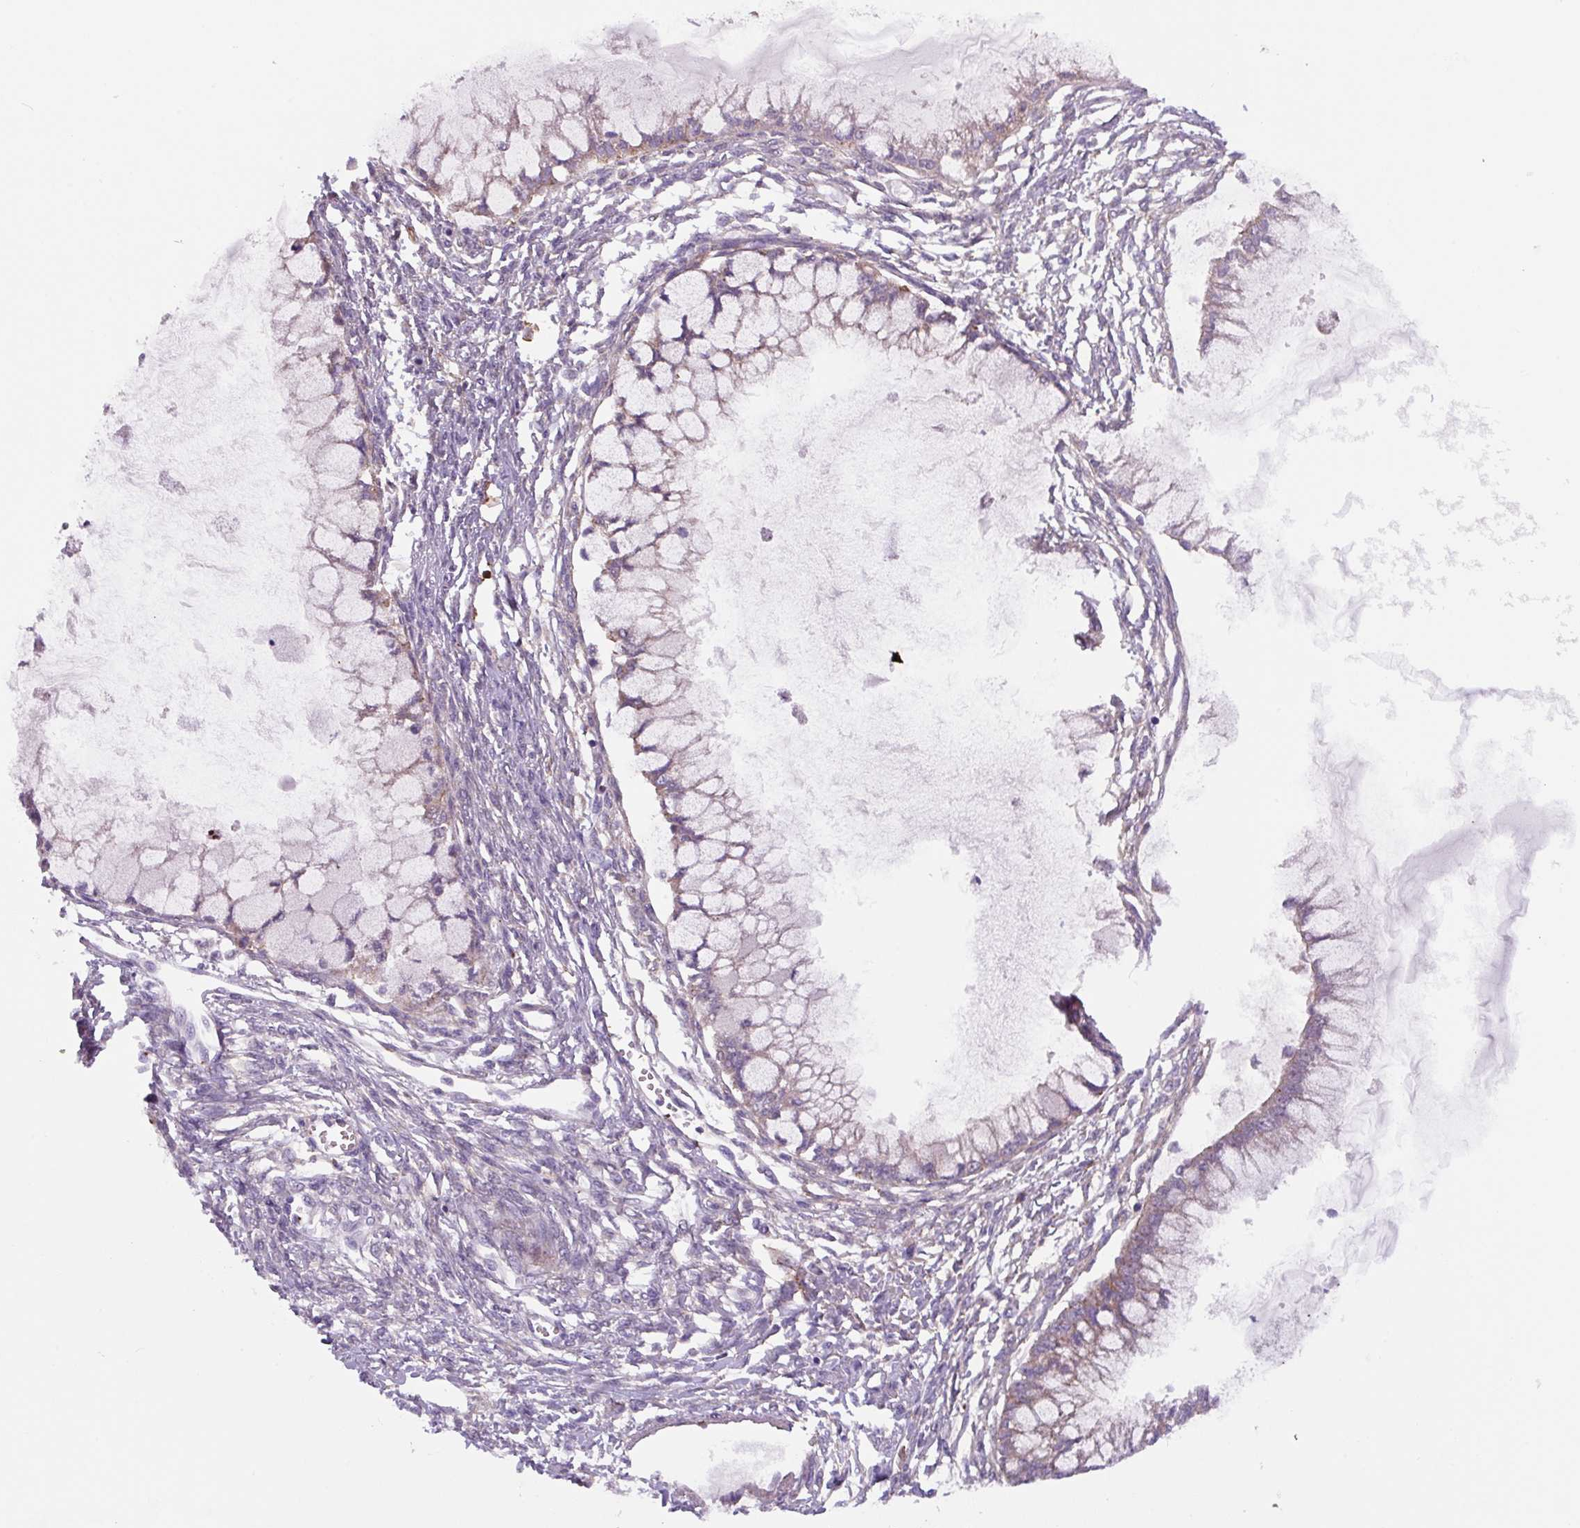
{"staining": {"intensity": "weak", "quantity": "<25%", "location": "cytoplasmic/membranous"}, "tissue": "ovarian cancer", "cell_type": "Tumor cells", "image_type": "cancer", "snomed": [{"axis": "morphology", "description": "Cystadenocarcinoma, mucinous, NOS"}, {"axis": "topography", "description": "Ovary"}], "caption": "High power microscopy micrograph of an immunohistochemistry image of ovarian cancer (mucinous cystadenocarcinoma), revealing no significant staining in tumor cells.", "gene": "DHFR2", "patient": {"sex": "female", "age": 34}}